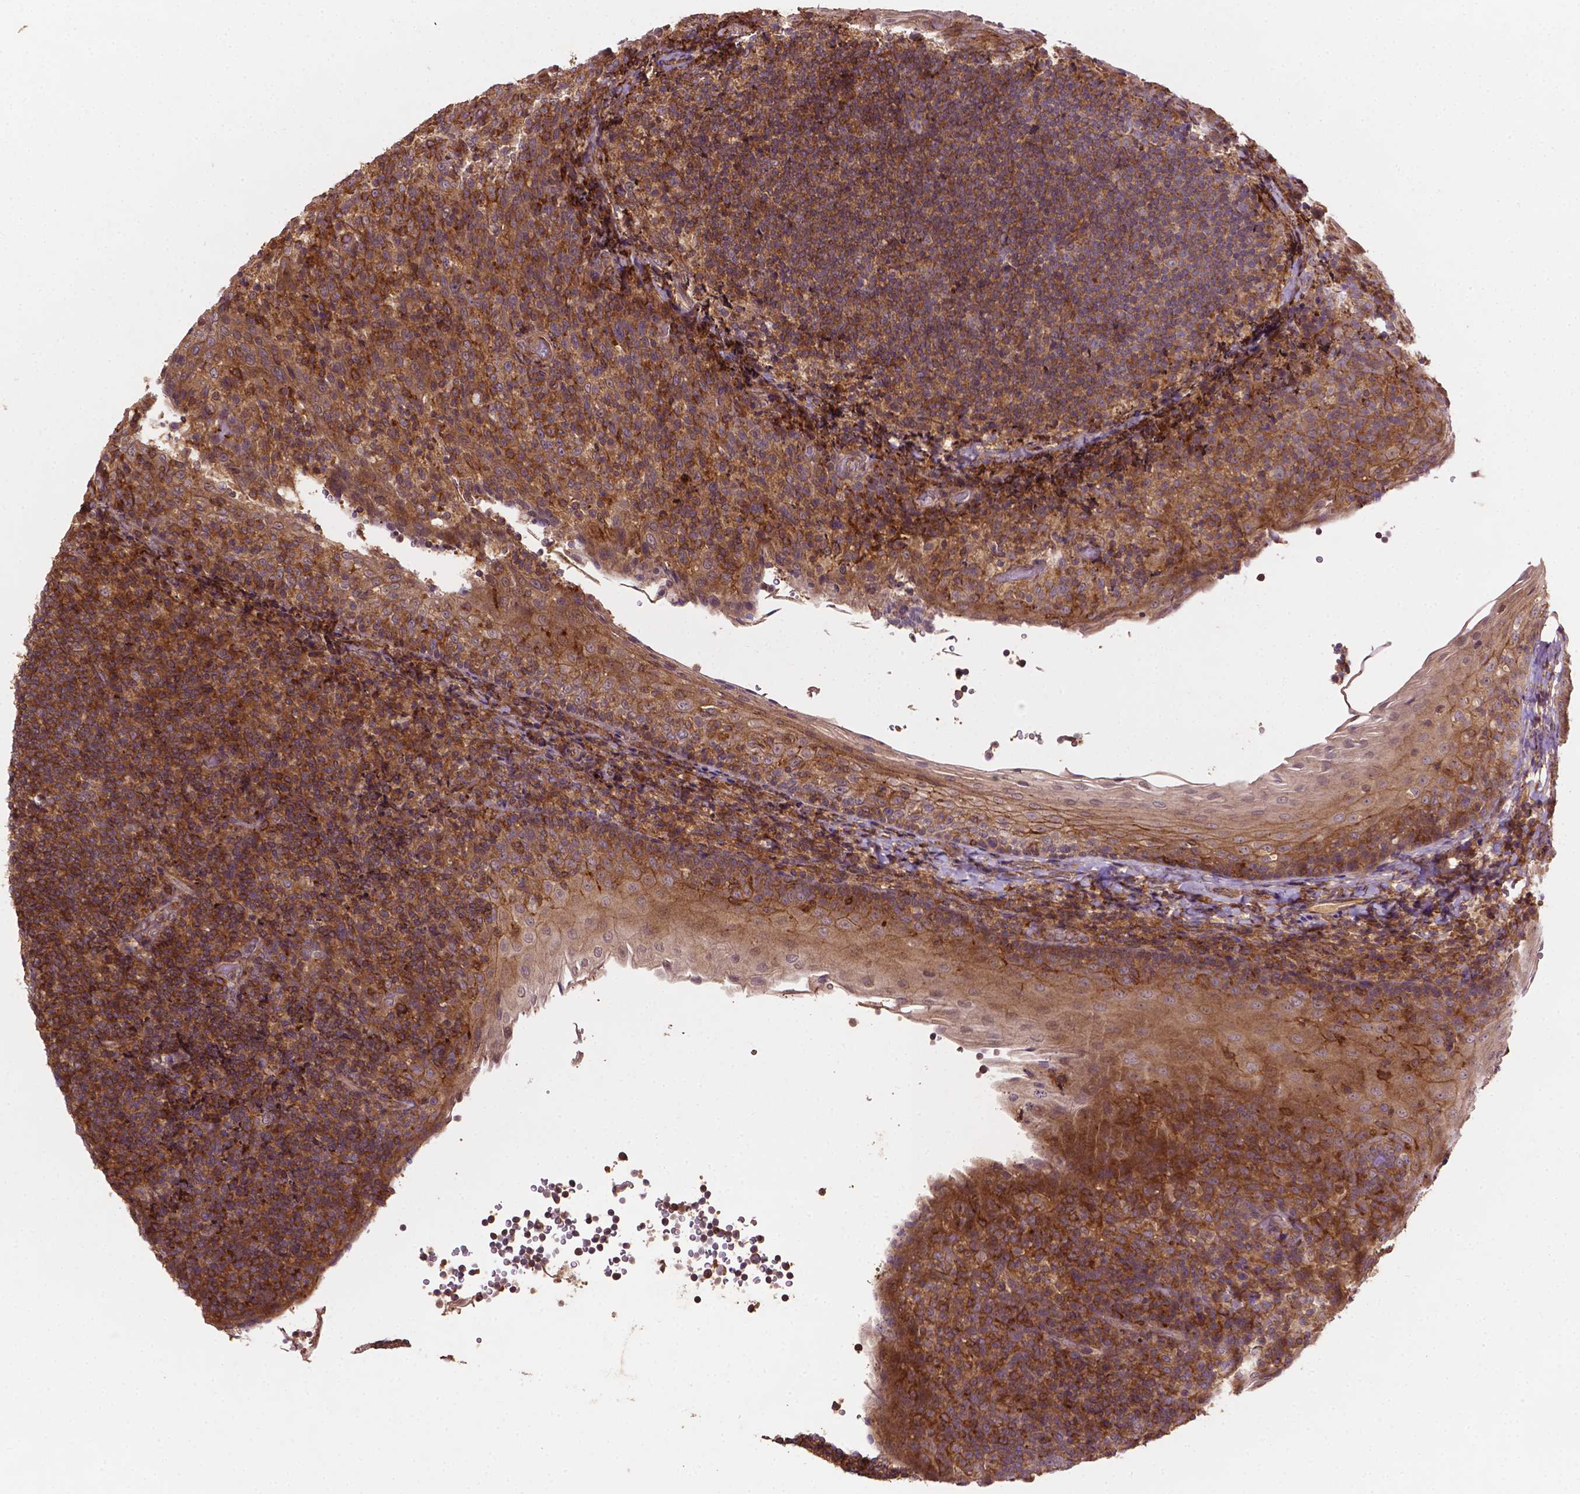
{"staining": {"intensity": "moderate", "quantity": ">75%", "location": "cytoplasmic/membranous"}, "tissue": "tonsil", "cell_type": "Germinal center cells", "image_type": "normal", "snomed": [{"axis": "morphology", "description": "Normal tissue, NOS"}, {"axis": "topography", "description": "Tonsil"}], "caption": "Germinal center cells demonstrate moderate cytoplasmic/membranous positivity in about >75% of cells in normal tonsil.", "gene": "ZMYND19", "patient": {"sex": "female", "age": 10}}